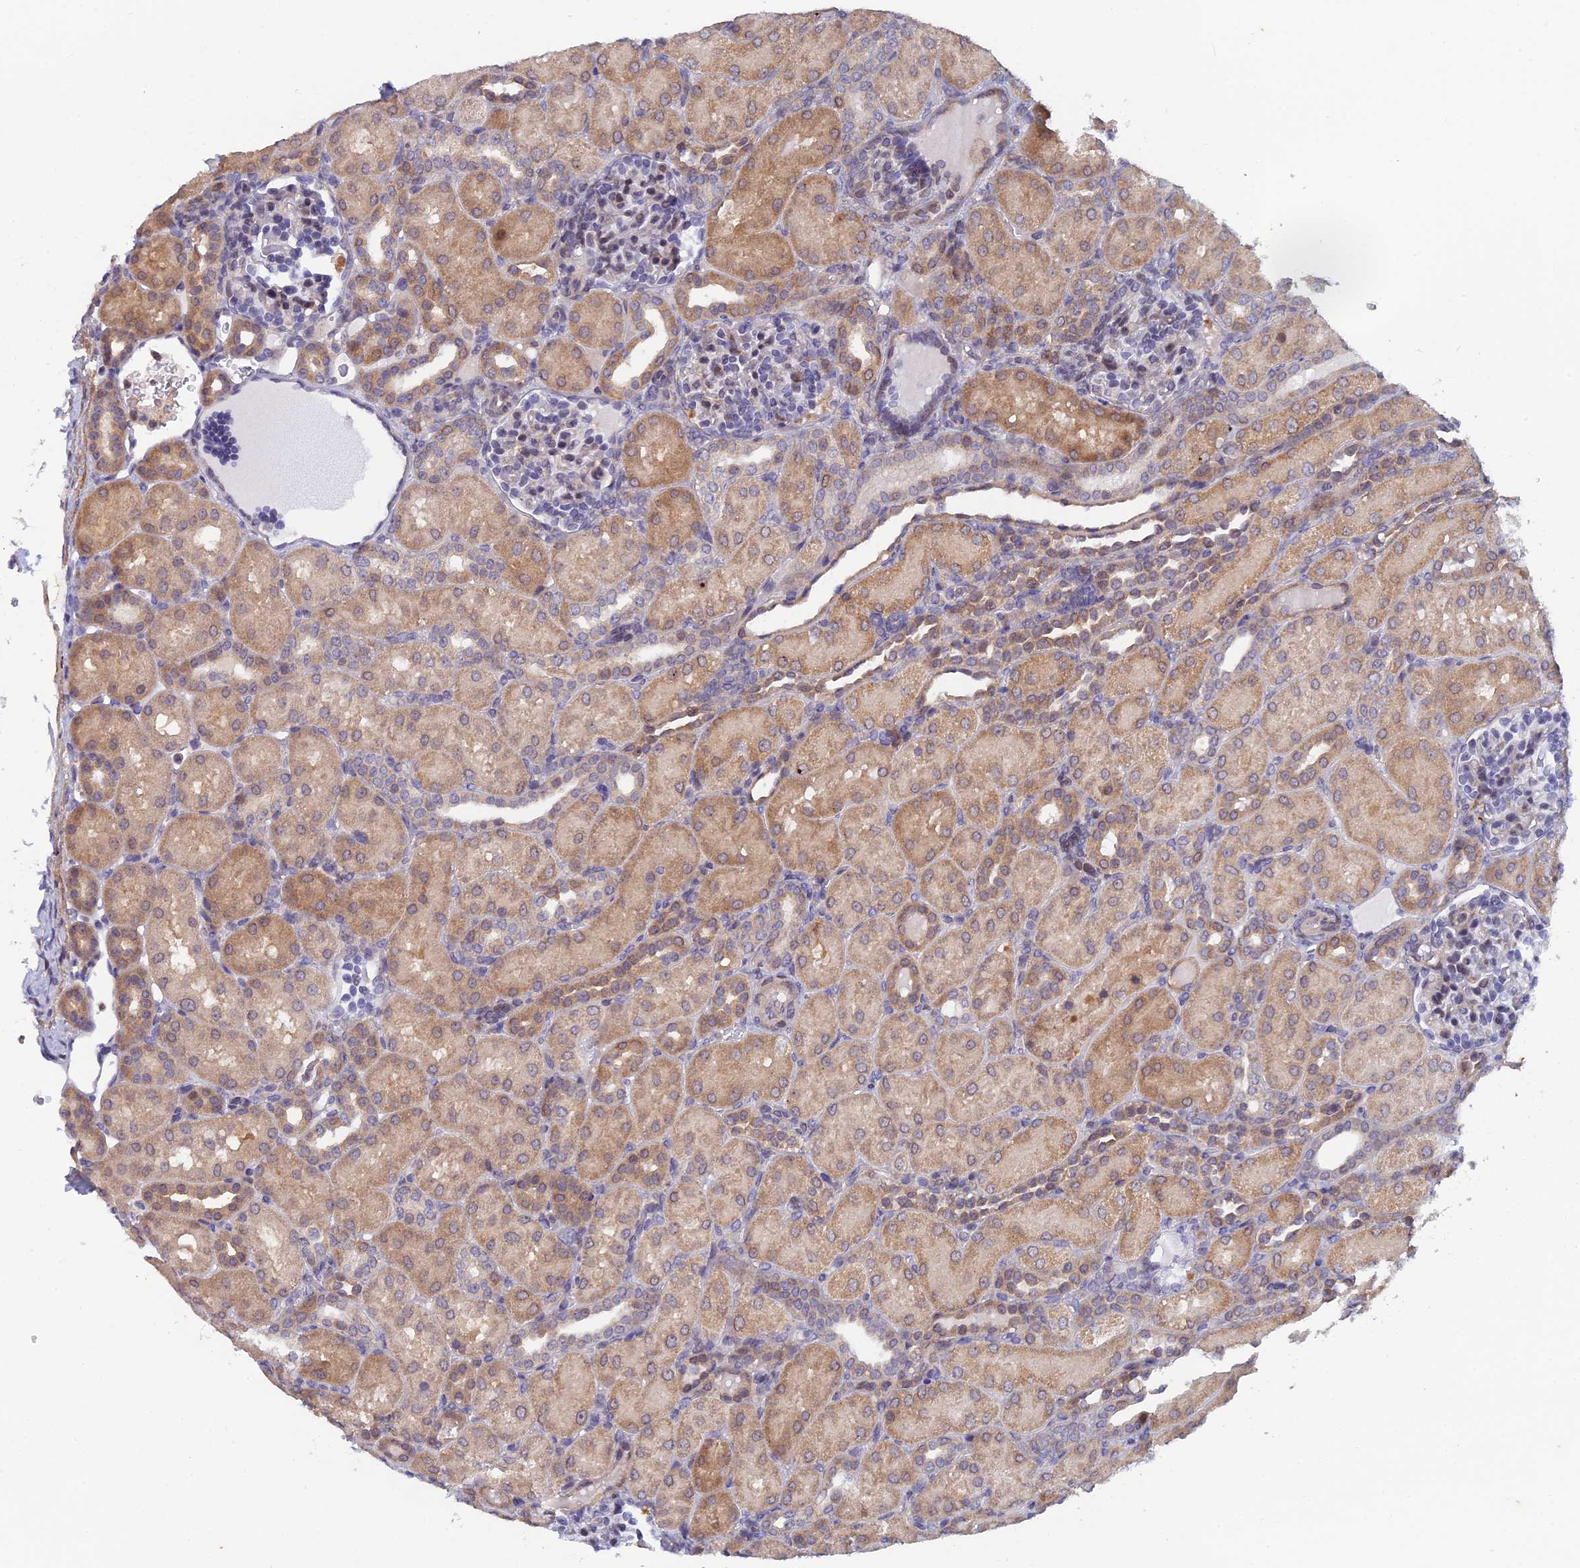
{"staining": {"intensity": "negative", "quantity": "none", "location": "none"}, "tissue": "kidney", "cell_type": "Cells in glomeruli", "image_type": "normal", "snomed": [{"axis": "morphology", "description": "Normal tissue, NOS"}, {"axis": "topography", "description": "Kidney"}], "caption": "The photomicrograph exhibits no staining of cells in glomeruli in normal kidney. (Immunohistochemistry, brightfield microscopy, high magnification).", "gene": "SRA1", "patient": {"sex": "male", "age": 1}}